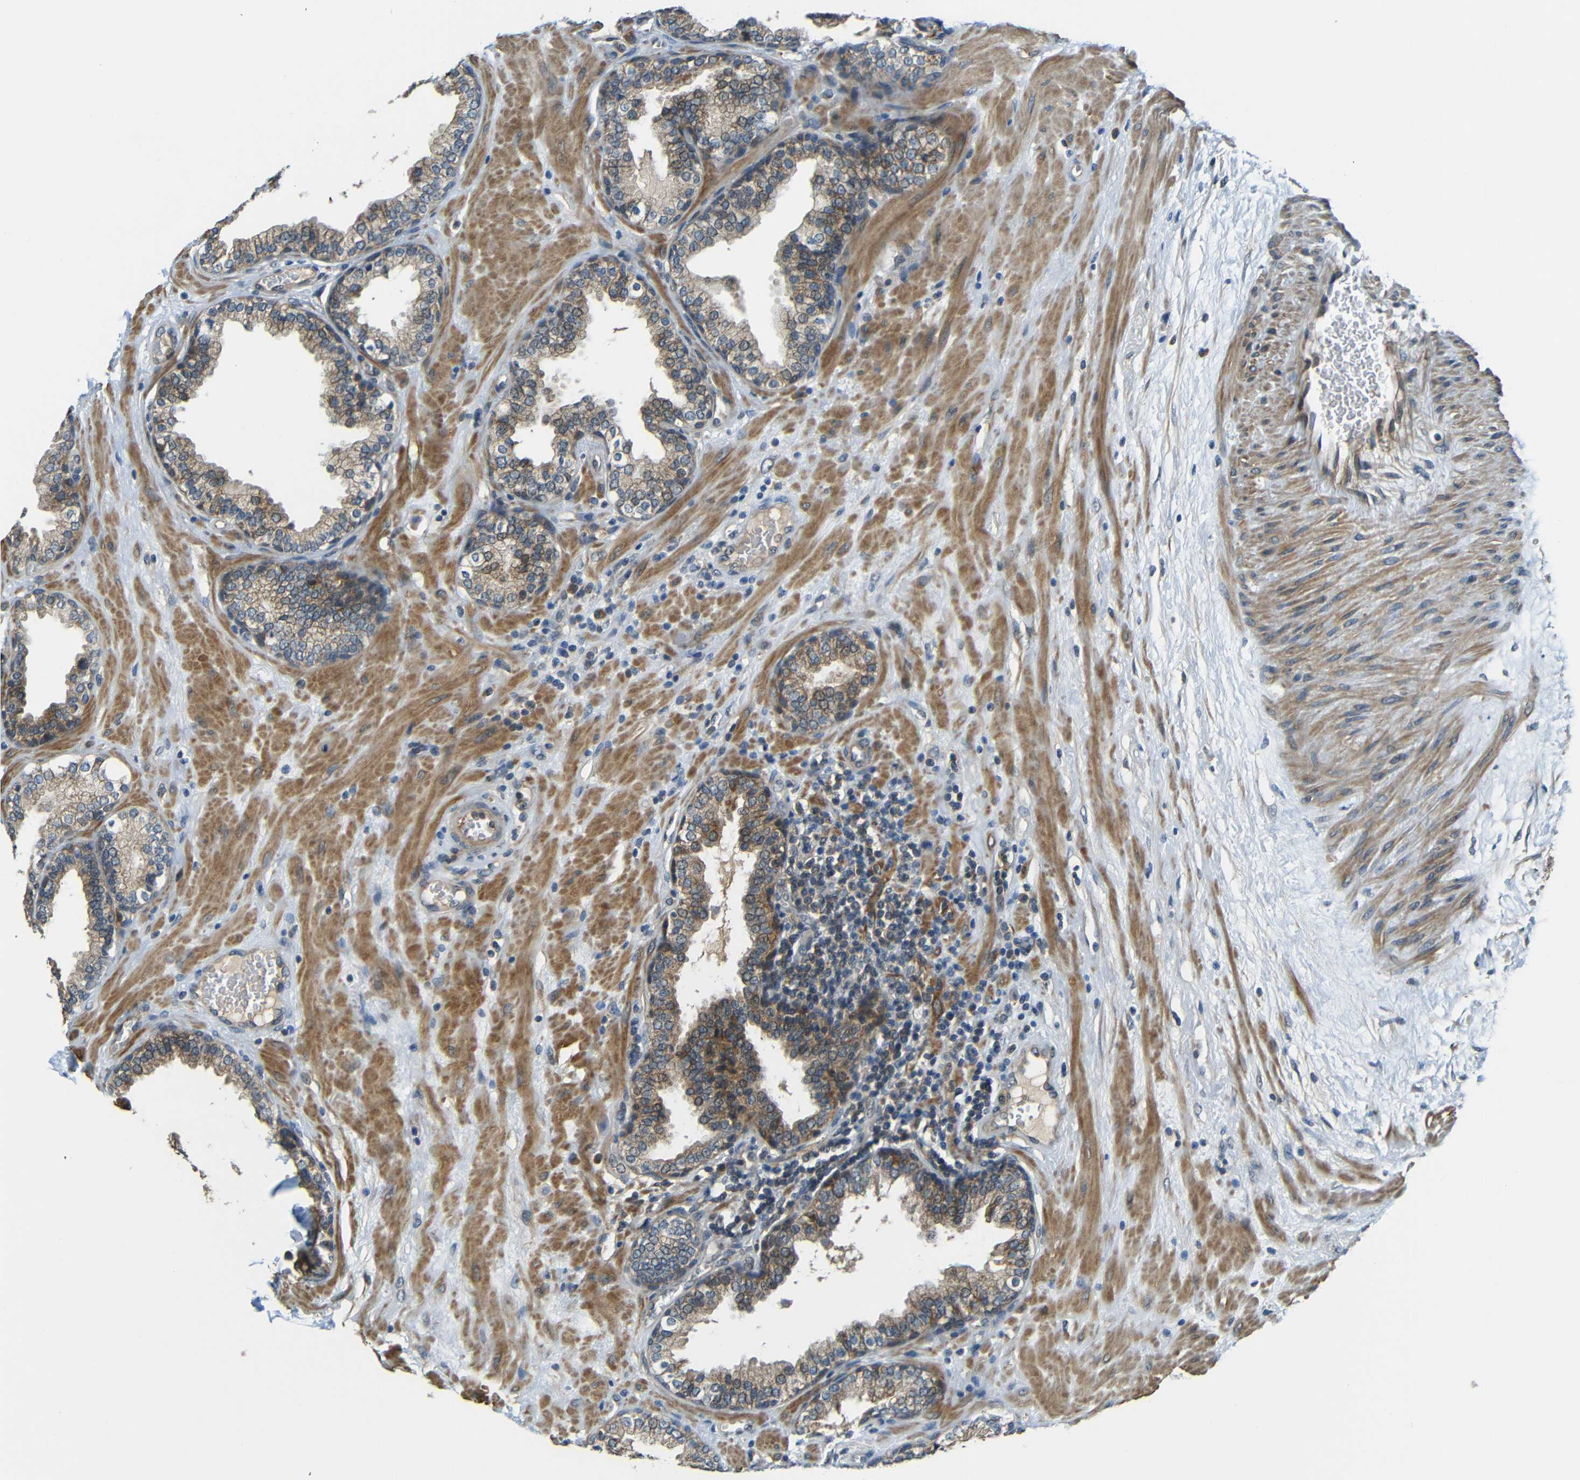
{"staining": {"intensity": "moderate", "quantity": ">75%", "location": "cytoplasmic/membranous"}, "tissue": "prostate", "cell_type": "Glandular cells", "image_type": "normal", "snomed": [{"axis": "morphology", "description": "Normal tissue, NOS"}, {"axis": "topography", "description": "Prostate"}], "caption": "This photomicrograph exhibits IHC staining of benign human prostate, with medium moderate cytoplasmic/membranous staining in approximately >75% of glandular cells.", "gene": "FNDC3A", "patient": {"sex": "male", "age": 51}}